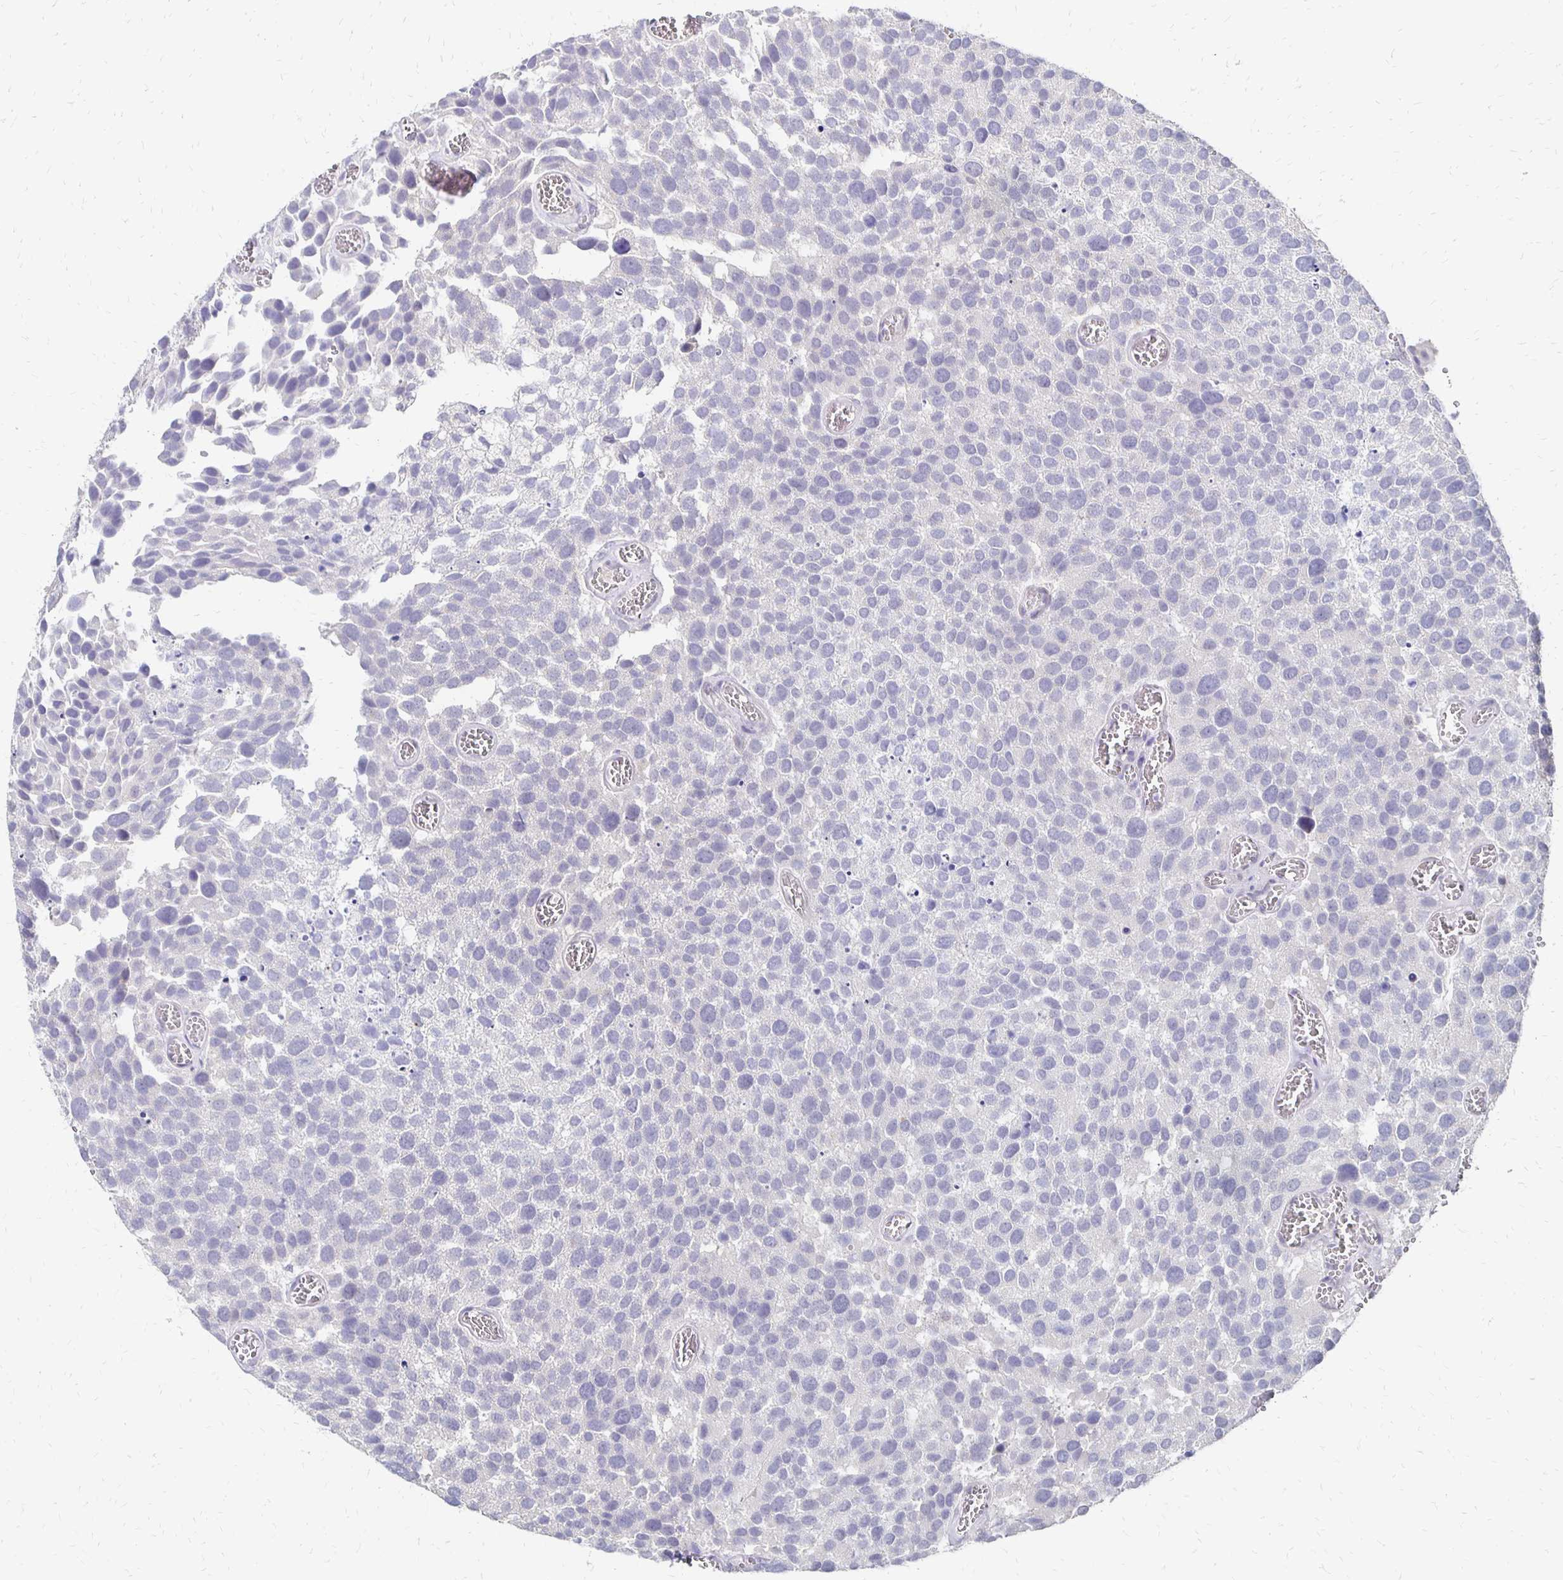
{"staining": {"intensity": "negative", "quantity": "none", "location": "none"}, "tissue": "urothelial cancer", "cell_type": "Tumor cells", "image_type": "cancer", "snomed": [{"axis": "morphology", "description": "Urothelial carcinoma, Low grade"}, {"axis": "topography", "description": "Urinary bladder"}], "caption": "High magnification brightfield microscopy of low-grade urothelial carcinoma stained with DAB (brown) and counterstained with hematoxylin (blue): tumor cells show no significant expression.", "gene": "ATOSB", "patient": {"sex": "female", "age": 69}}